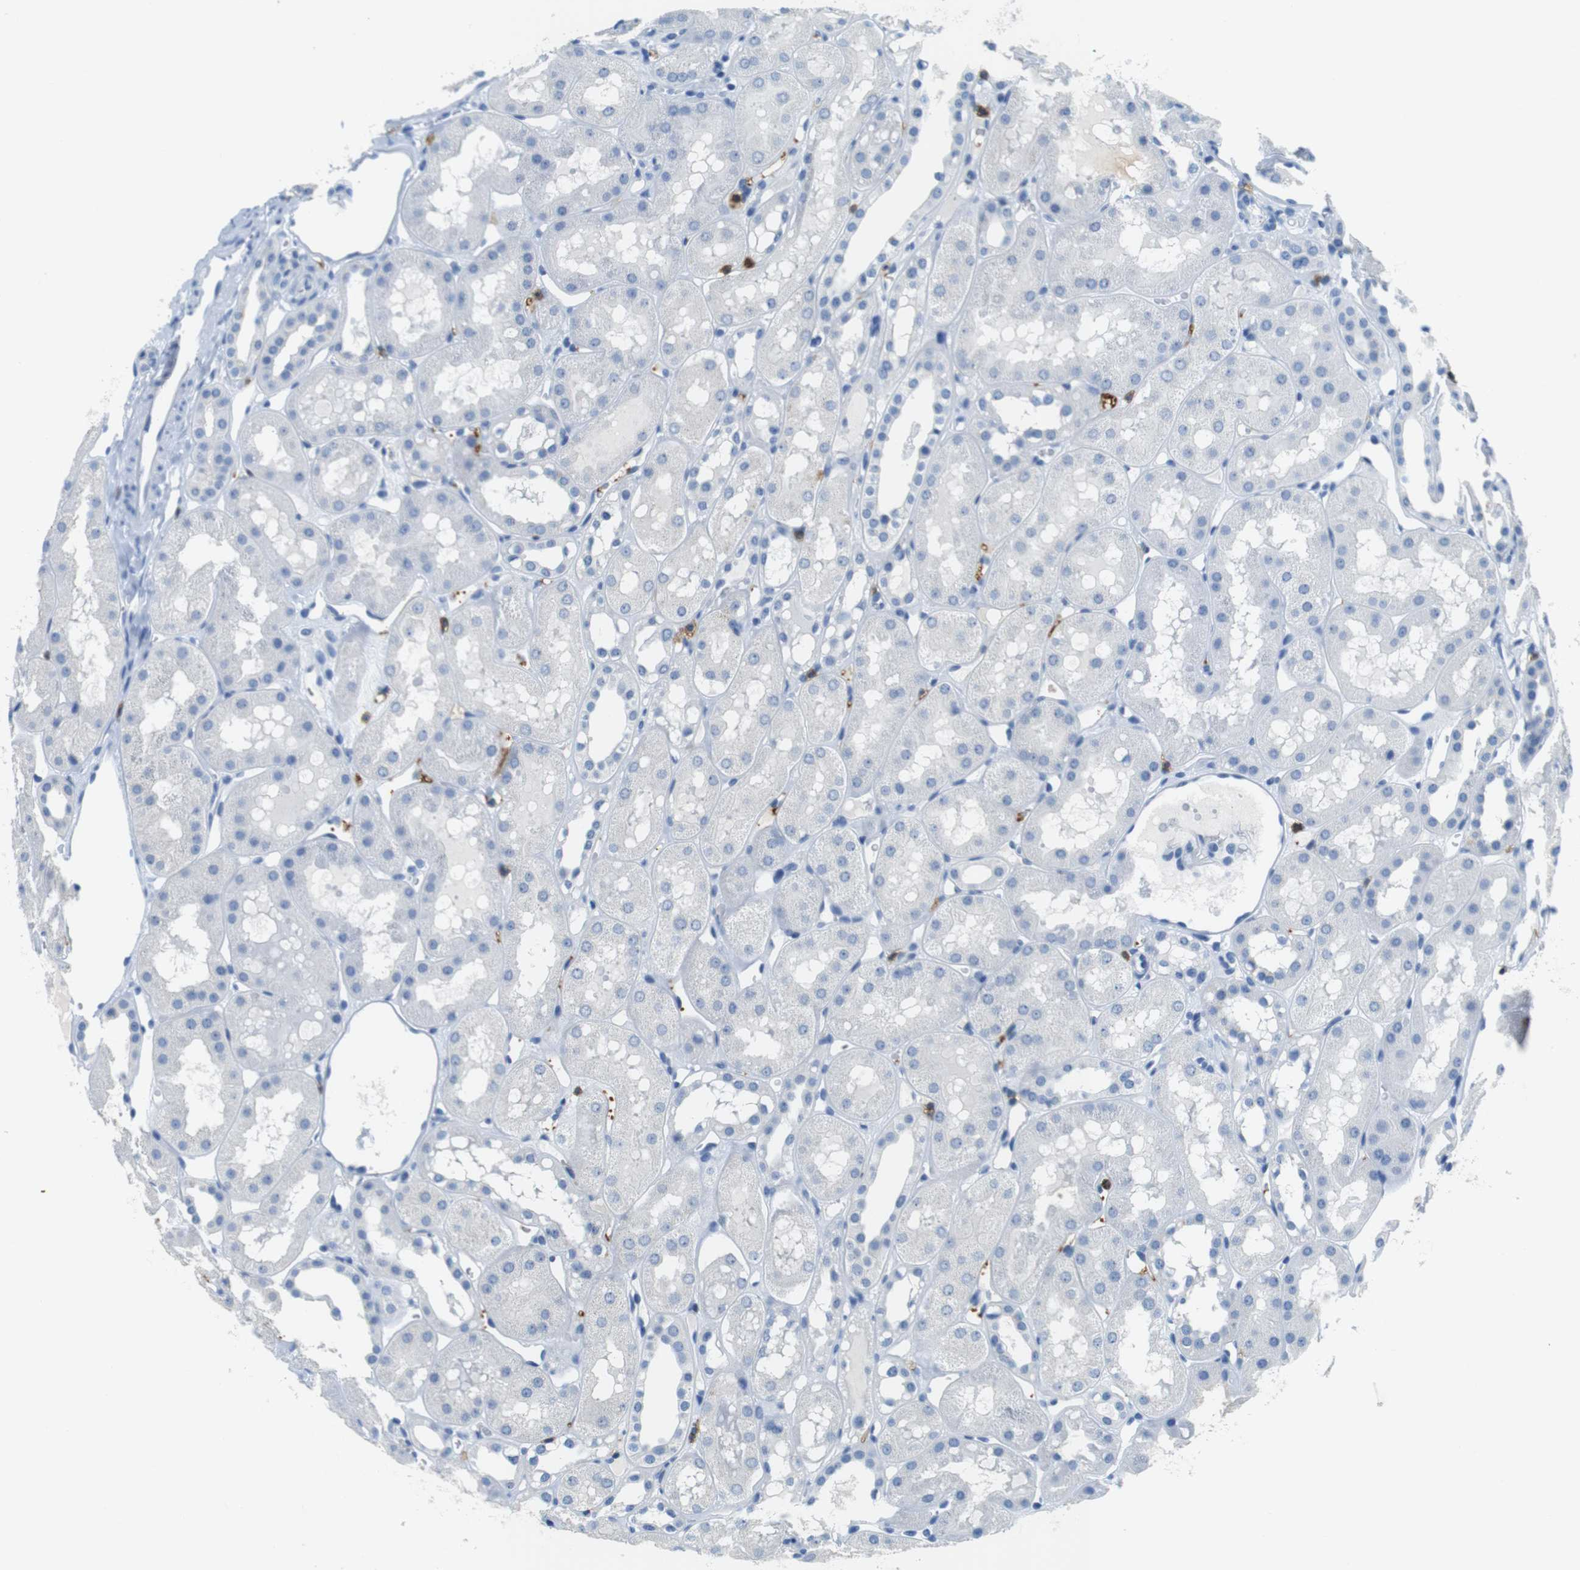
{"staining": {"intensity": "negative", "quantity": "none", "location": "none"}, "tissue": "kidney", "cell_type": "Cells in glomeruli", "image_type": "normal", "snomed": [{"axis": "morphology", "description": "Normal tissue, NOS"}, {"axis": "topography", "description": "Kidney"}, {"axis": "topography", "description": "Urinary bladder"}], "caption": "Cells in glomeruli show no significant expression in normal kidney. (DAB (3,3'-diaminobenzidine) IHC, high magnification).", "gene": "LAT", "patient": {"sex": "male", "age": 16}}